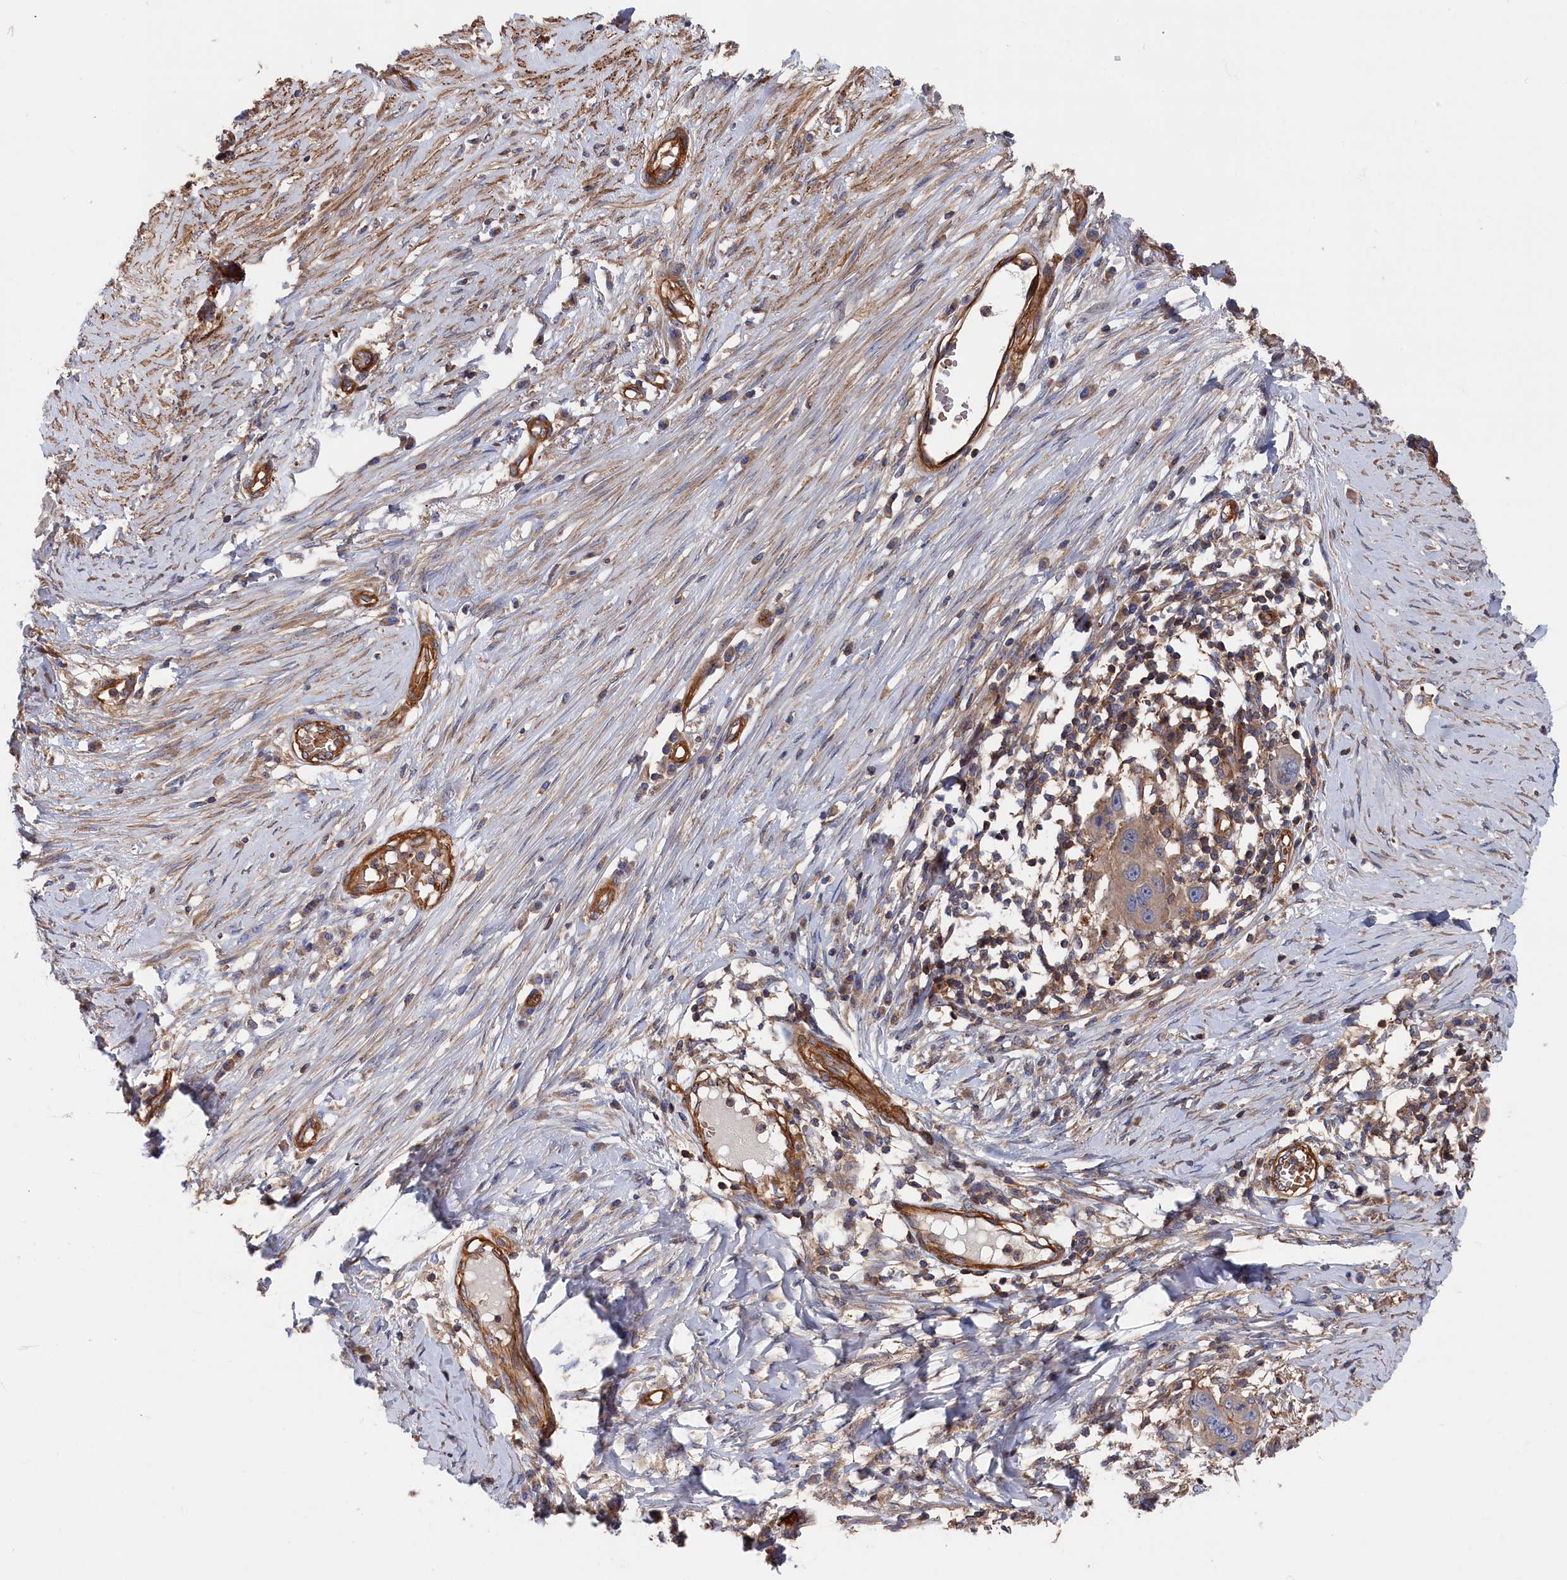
{"staining": {"intensity": "weak", "quantity": "<25%", "location": "cytoplasmic/membranous"}, "tissue": "skin cancer", "cell_type": "Tumor cells", "image_type": "cancer", "snomed": [{"axis": "morphology", "description": "Squamous cell carcinoma, NOS"}, {"axis": "topography", "description": "Skin"}], "caption": "This is an IHC photomicrograph of human skin cancer. There is no expression in tumor cells.", "gene": "LDHD", "patient": {"sex": "female", "age": 44}}